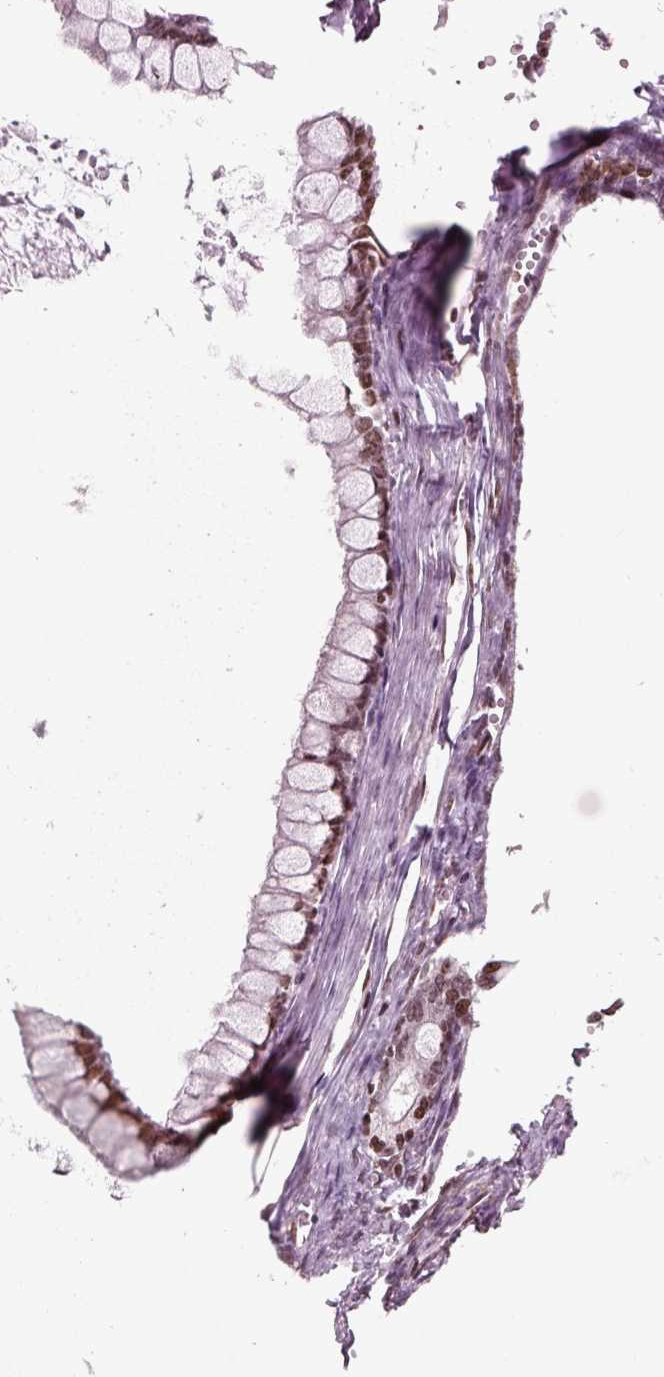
{"staining": {"intensity": "moderate", "quantity": "25%-75%", "location": "nuclear"}, "tissue": "ovarian cancer", "cell_type": "Tumor cells", "image_type": "cancer", "snomed": [{"axis": "morphology", "description": "Cystadenocarcinoma, mucinous, NOS"}, {"axis": "topography", "description": "Ovary"}], "caption": "Protein staining displays moderate nuclear staining in about 25%-75% of tumor cells in ovarian cancer.", "gene": "HEYL", "patient": {"sex": "female", "age": 67}}